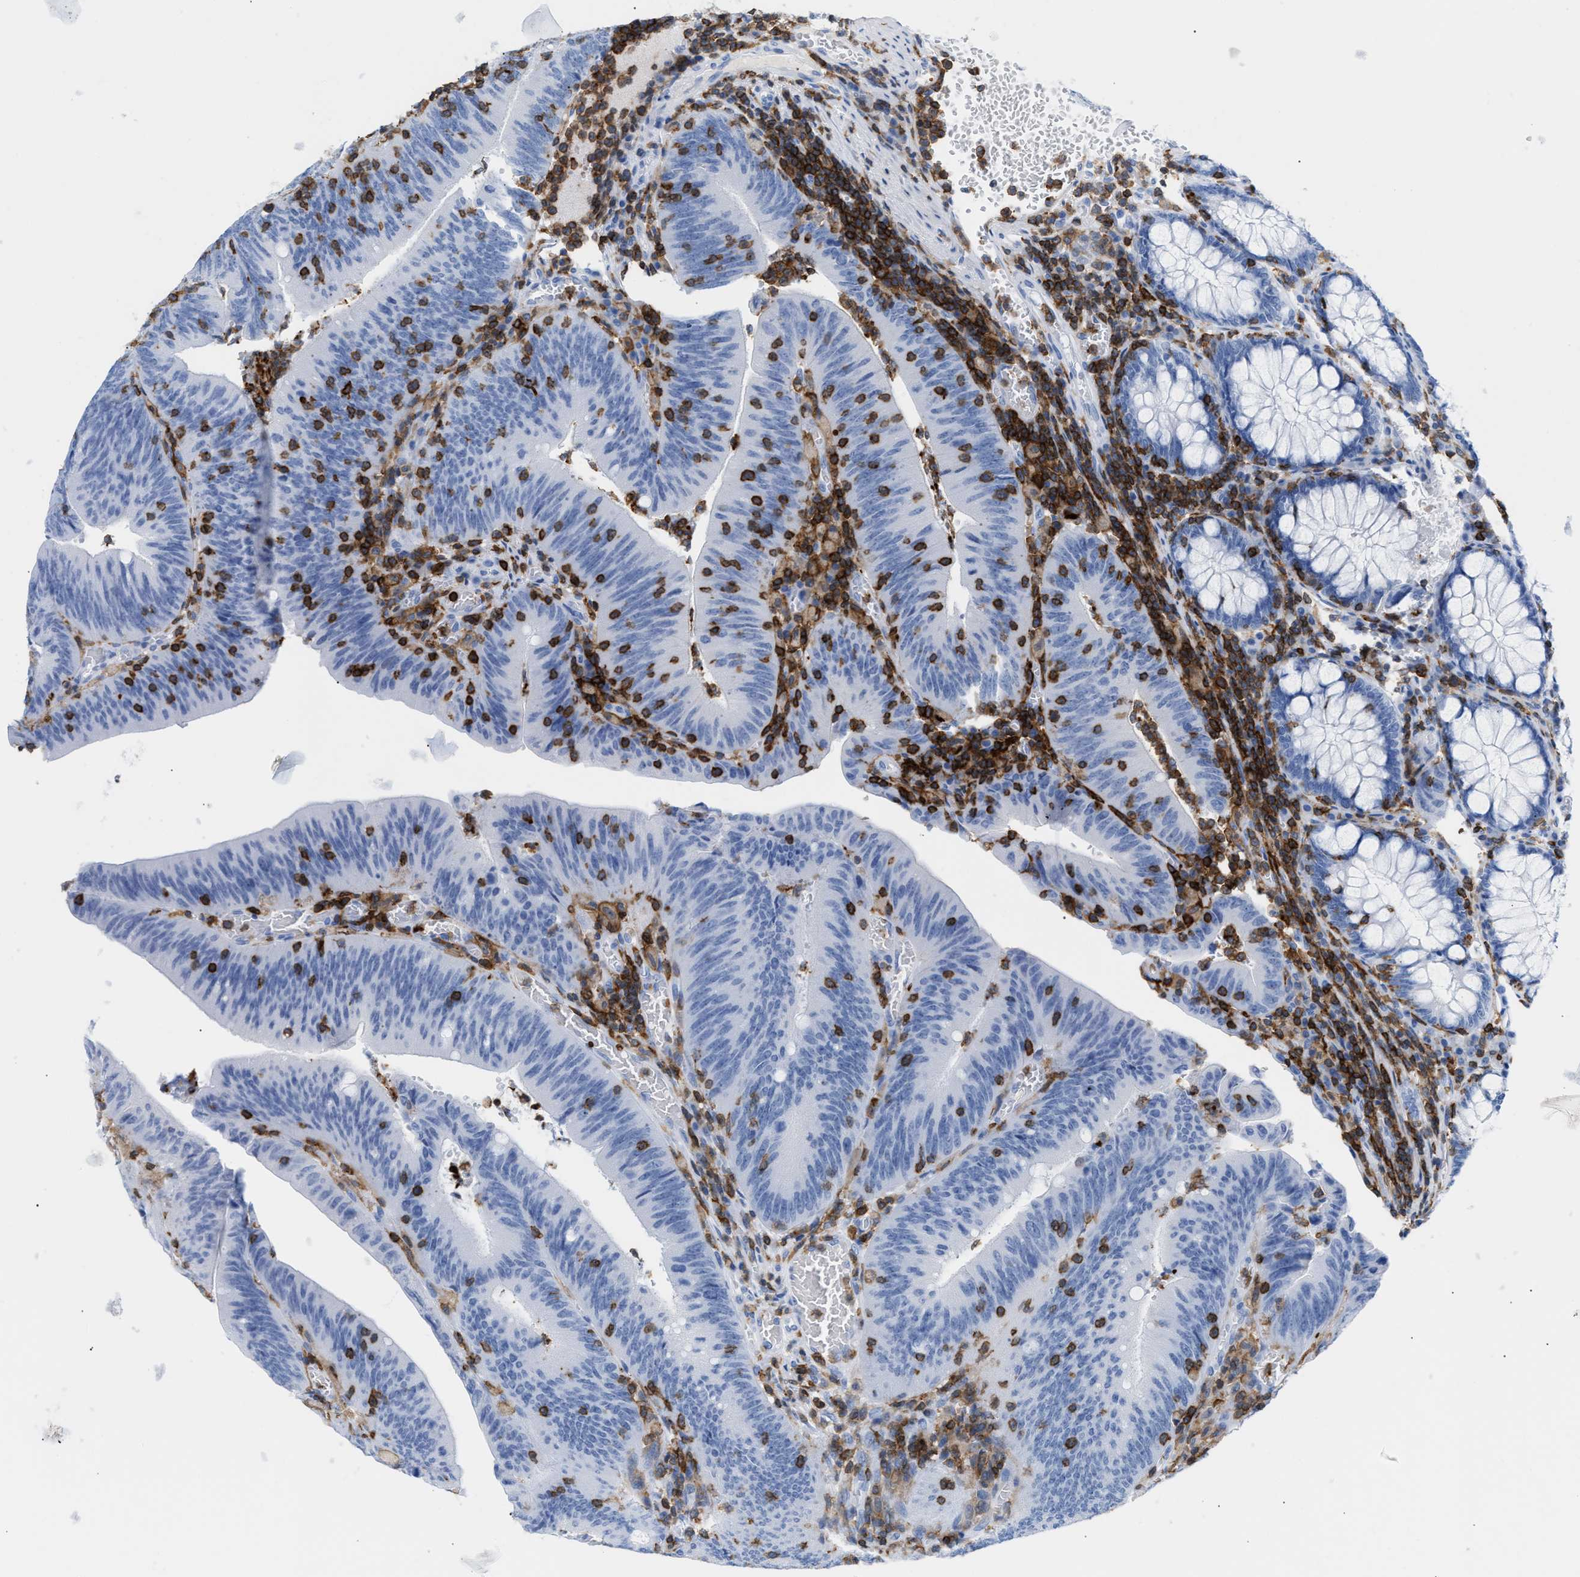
{"staining": {"intensity": "negative", "quantity": "none", "location": "none"}, "tissue": "colorectal cancer", "cell_type": "Tumor cells", "image_type": "cancer", "snomed": [{"axis": "morphology", "description": "Normal tissue, NOS"}, {"axis": "morphology", "description": "Adenocarcinoma, NOS"}, {"axis": "topography", "description": "Rectum"}], "caption": "IHC of colorectal cancer demonstrates no expression in tumor cells. (DAB immunohistochemistry visualized using brightfield microscopy, high magnification).", "gene": "LCP1", "patient": {"sex": "female", "age": 66}}